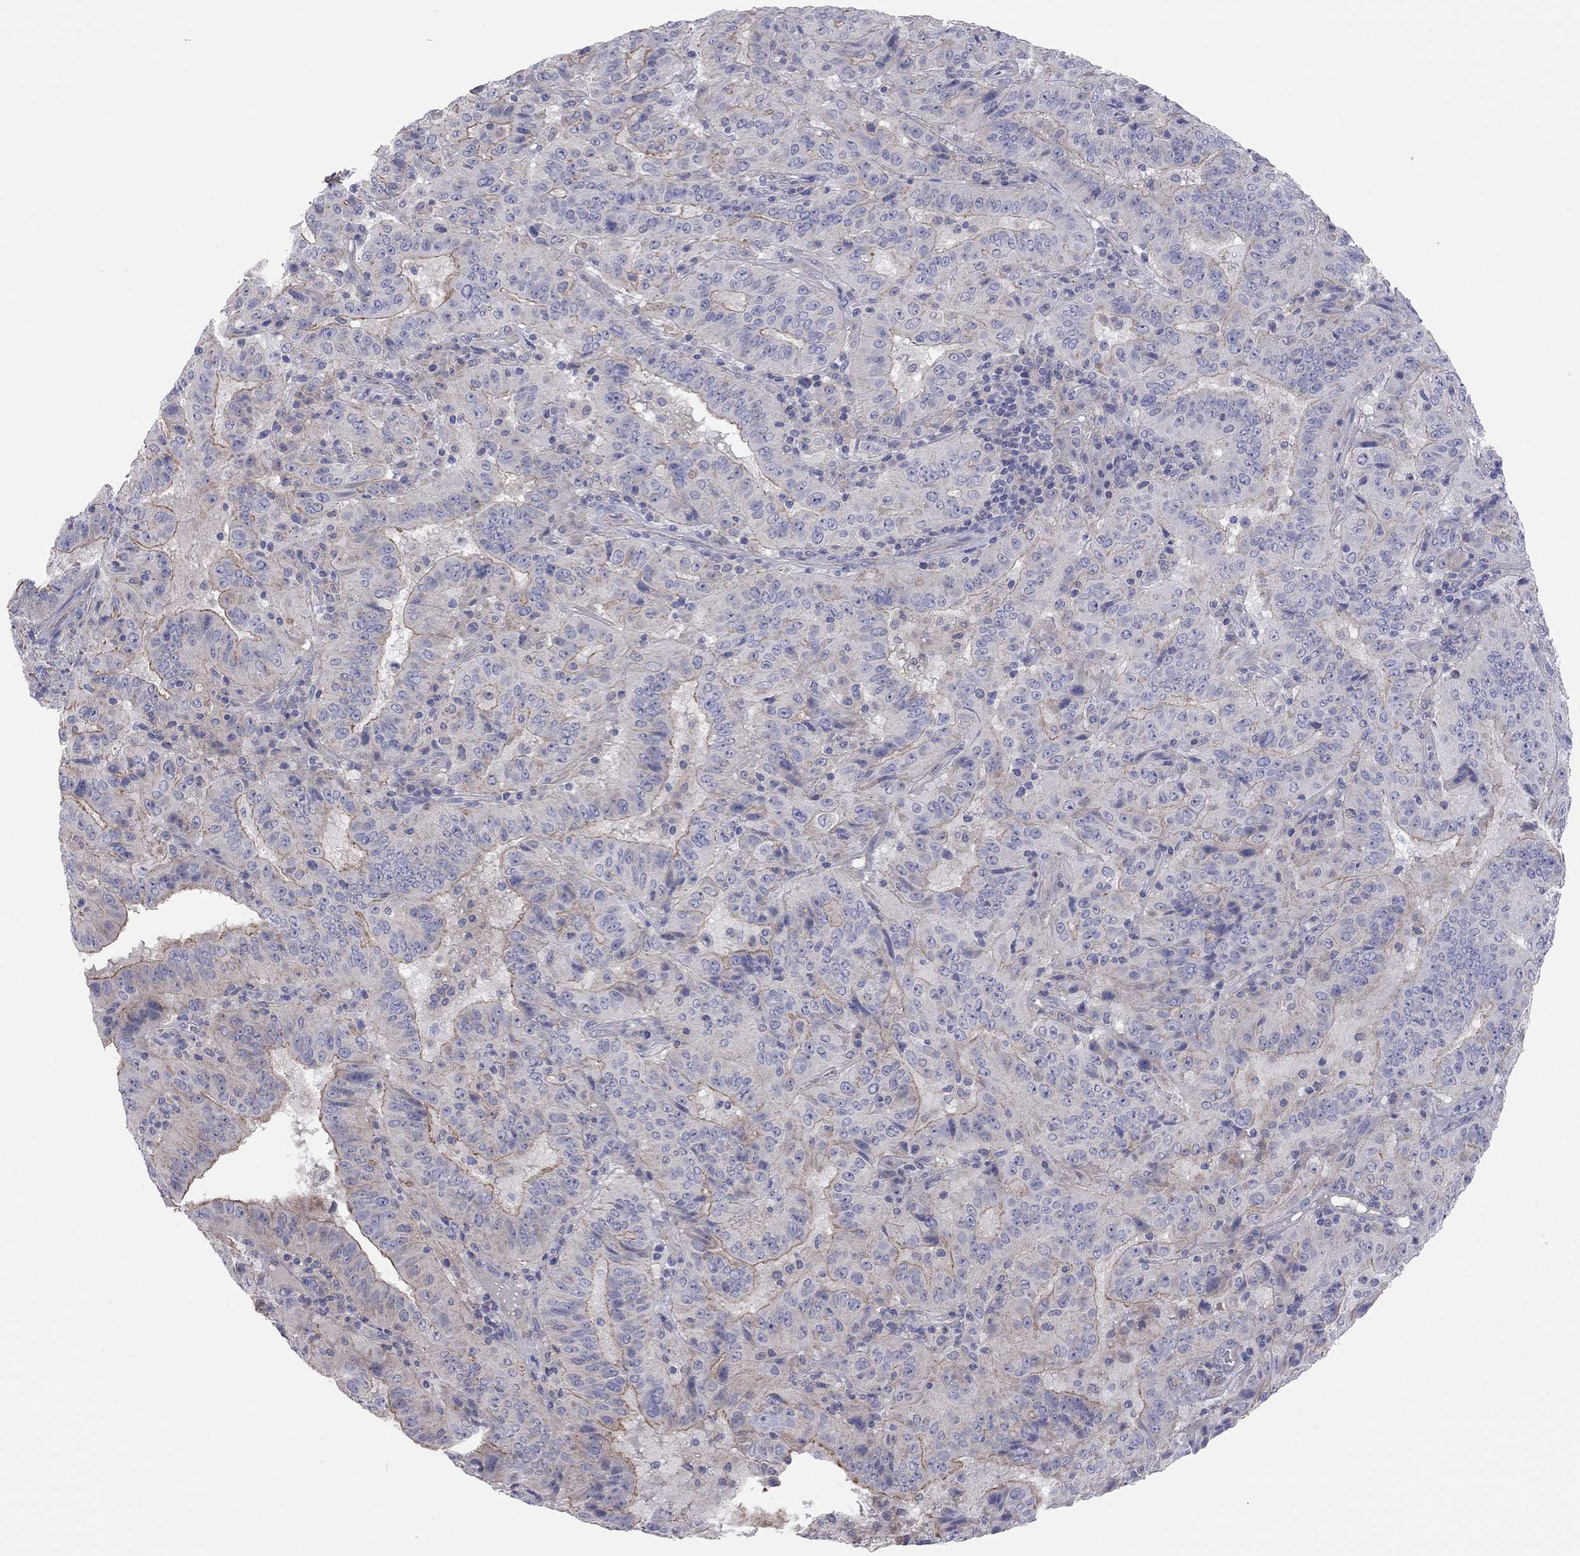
{"staining": {"intensity": "moderate", "quantity": "<25%", "location": "cytoplasmic/membranous"}, "tissue": "pancreatic cancer", "cell_type": "Tumor cells", "image_type": "cancer", "snomed": [{"axis": "morphology", "description": "Adenocarcinoma, NOS"}, {"axis": "topography", "description": "Pancreas"}], "caption": "Immunohistochemical staining of adenocarcinoma (pancreatic) demonstrates low levels of moderate cytoplasmic/membranous staining in about <25% of tumor cells. (Stains: DAB (3,3'-diaminobenzidine) in brown, nuclei in blue, Microscopy: brightfield microscopy at high magnification).", "gene": "KCNB1", "patient": {"sex": "male", "age": 63}}